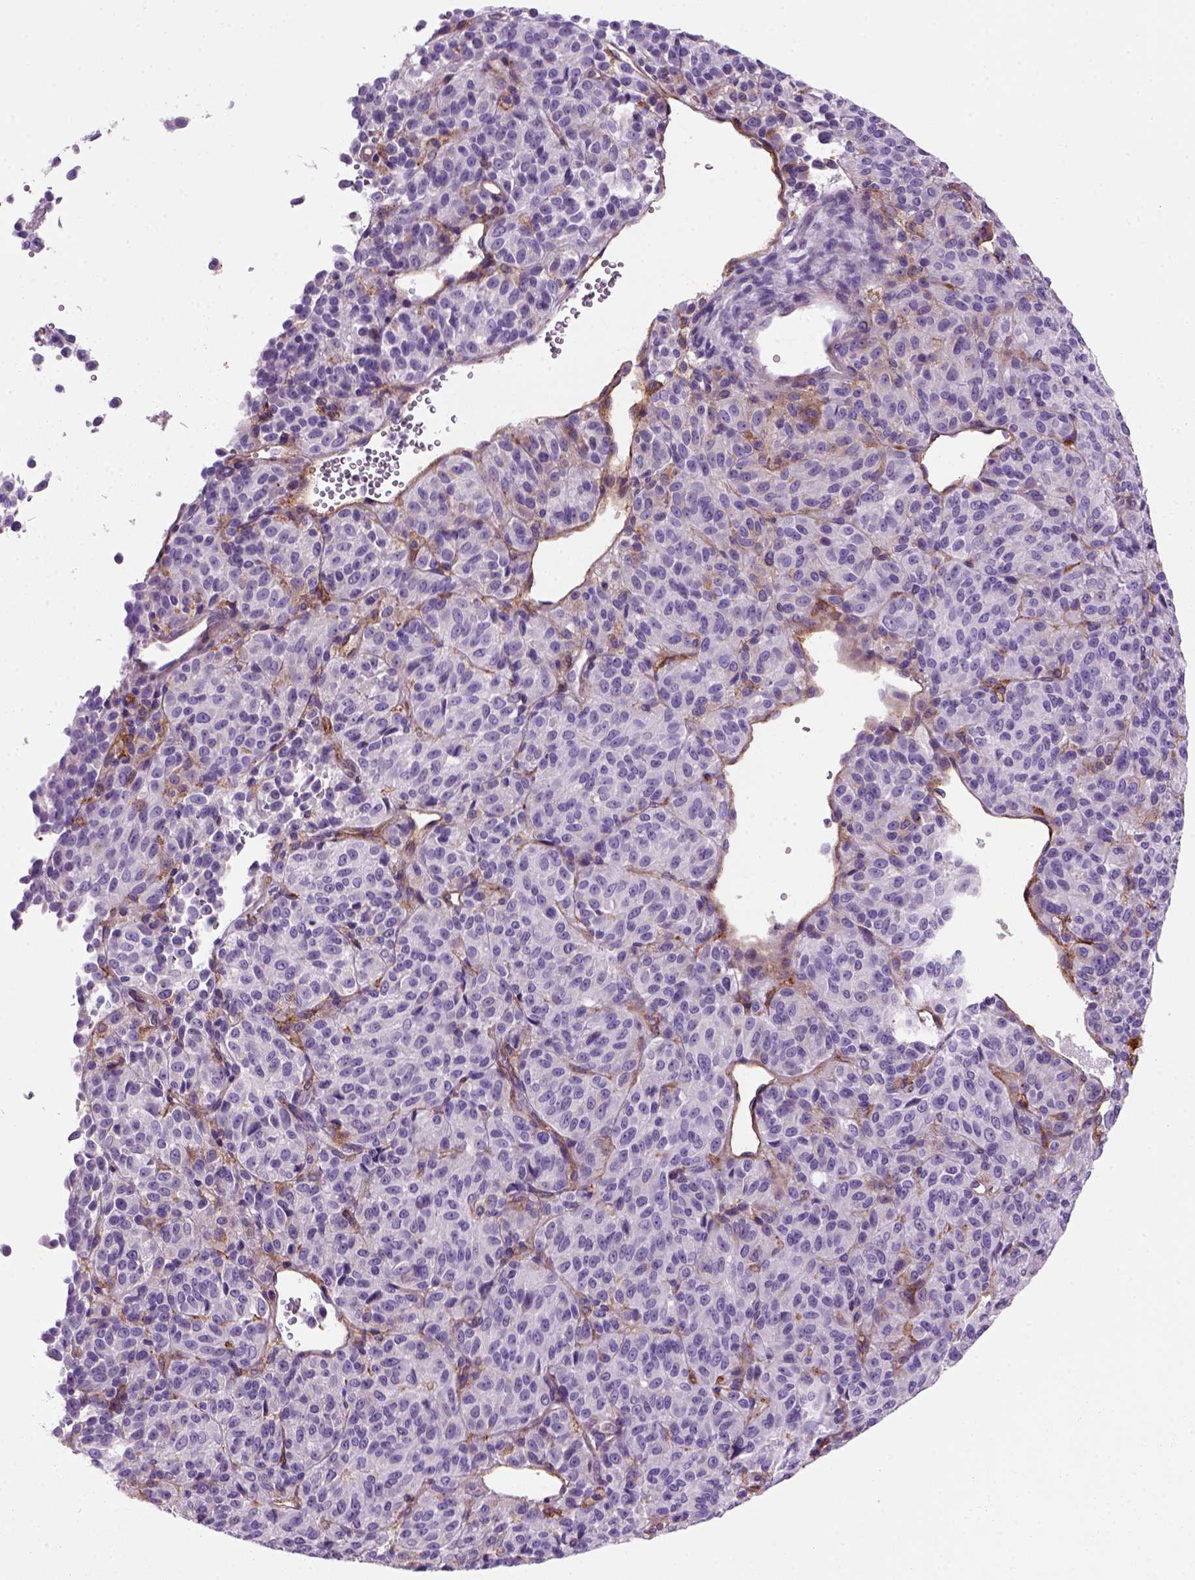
{"staining": {"intensity": "negative", "quantity": "none", "location": "none"}, "tissue": "melanoma", "cell_type": "Tumor cells", "image_type": "cancer", "snomed": [{"axis": "morphology", "description": "Malignant melanoma, Metastatic site"}, {"axis": "topography", "description": "Brain"}], "caption": "Photomicrograph shows no protein staining in tumor cells of melanoma tissue.", "gene": "MARCKS", "patient": {"sex": "female", "age": 56}}